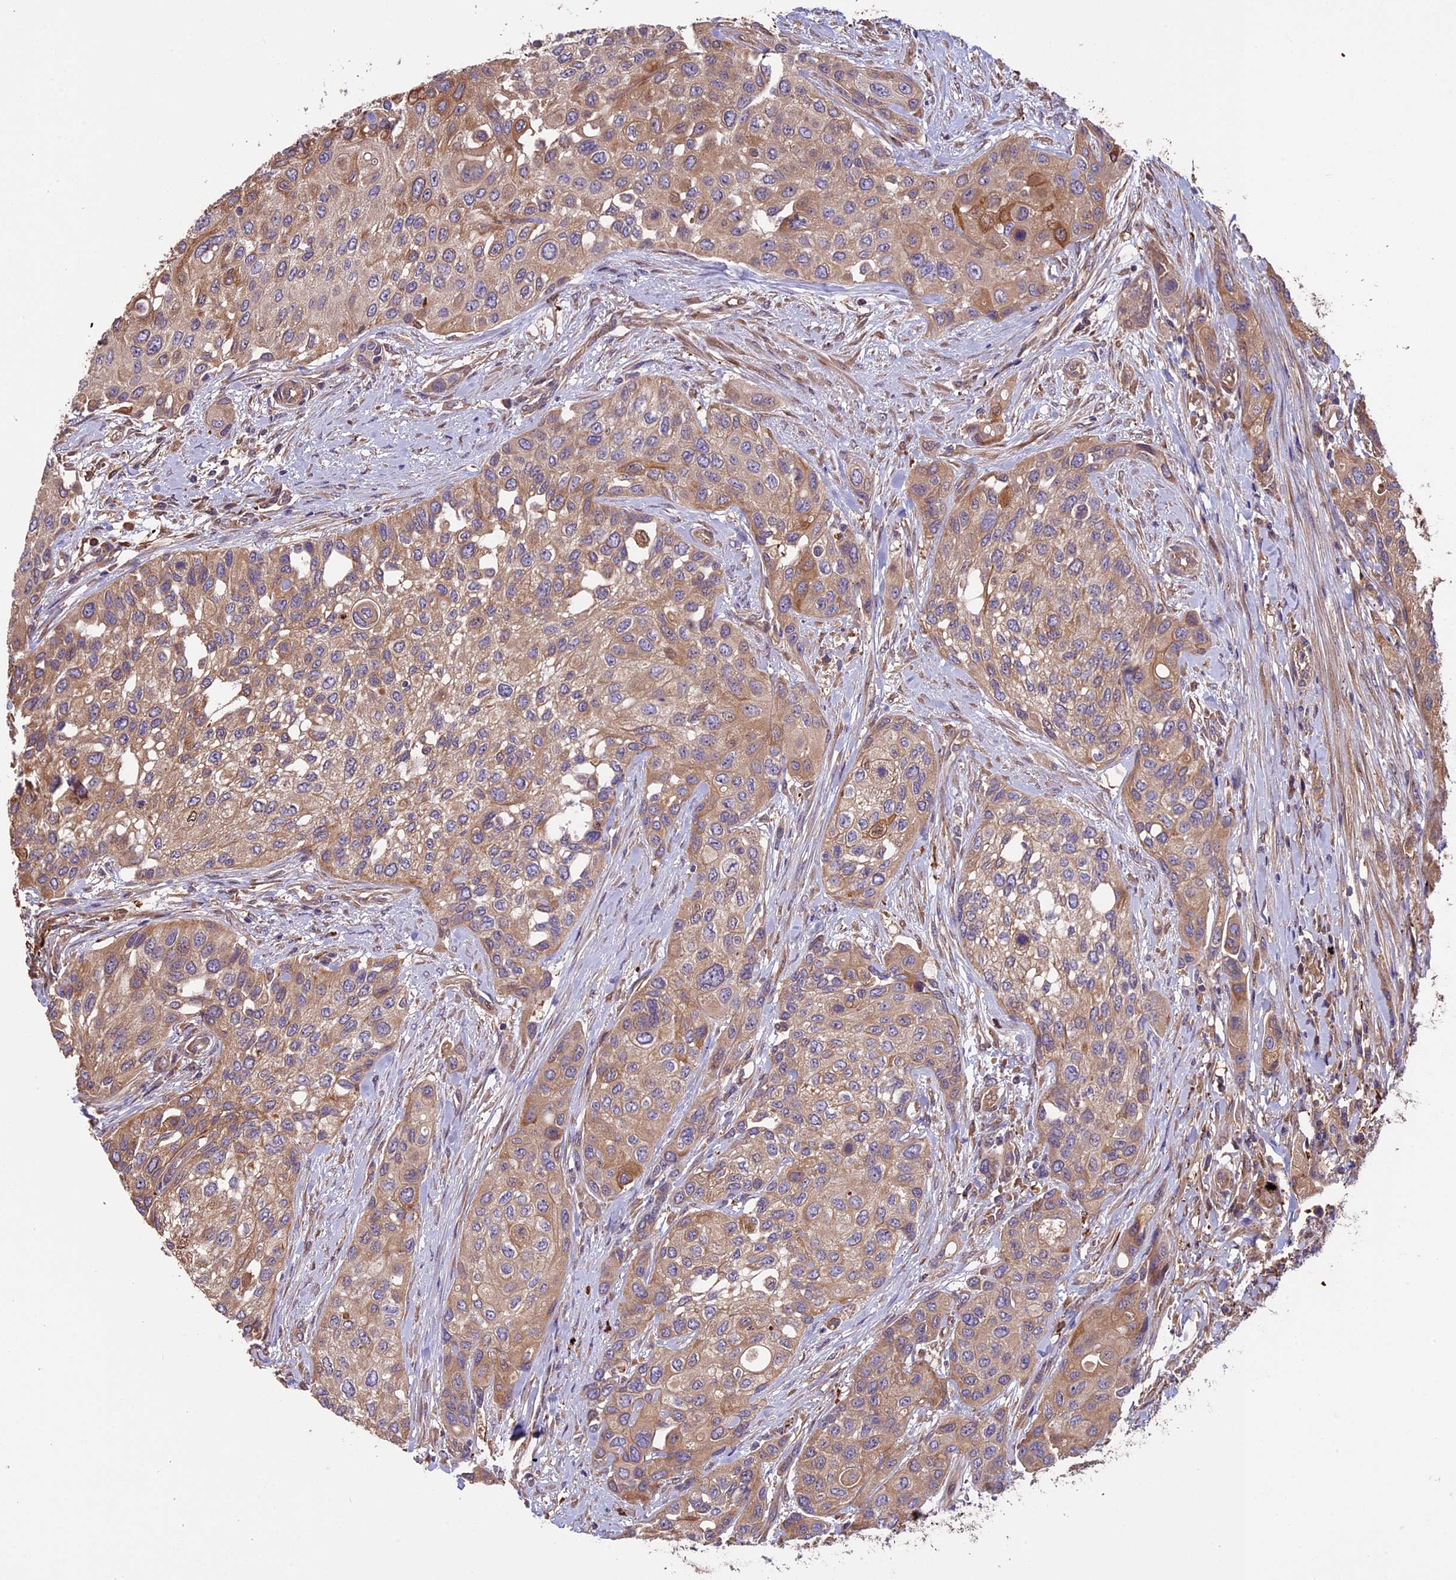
{"staining": {"intensity": "moderate", "quantity": ">75%", "location": "cytoplasmic/membranous"}, "tissue": "urothelial cancer", "cell_type": "Tumor cells", "image_type": "cancer", "snomed": [{"axis": "morphology", "description": "Normal tissue, NOS"}, {"axis": "morphology", "description": "Urothelial carcinoma, High grade"}, {"axis": "topography", "description": "Vascular tissue"}, {"axis": "topography", "description": "Urinary bladder"}], "caption": "DAB immunohistochemical staining of urothelial cancer displays moderate cytoplasmic/membranous protein staining in about >75% of tumor cells.", "gene": "VWA3A", "patient": {"sex": "female", "age": 56}}